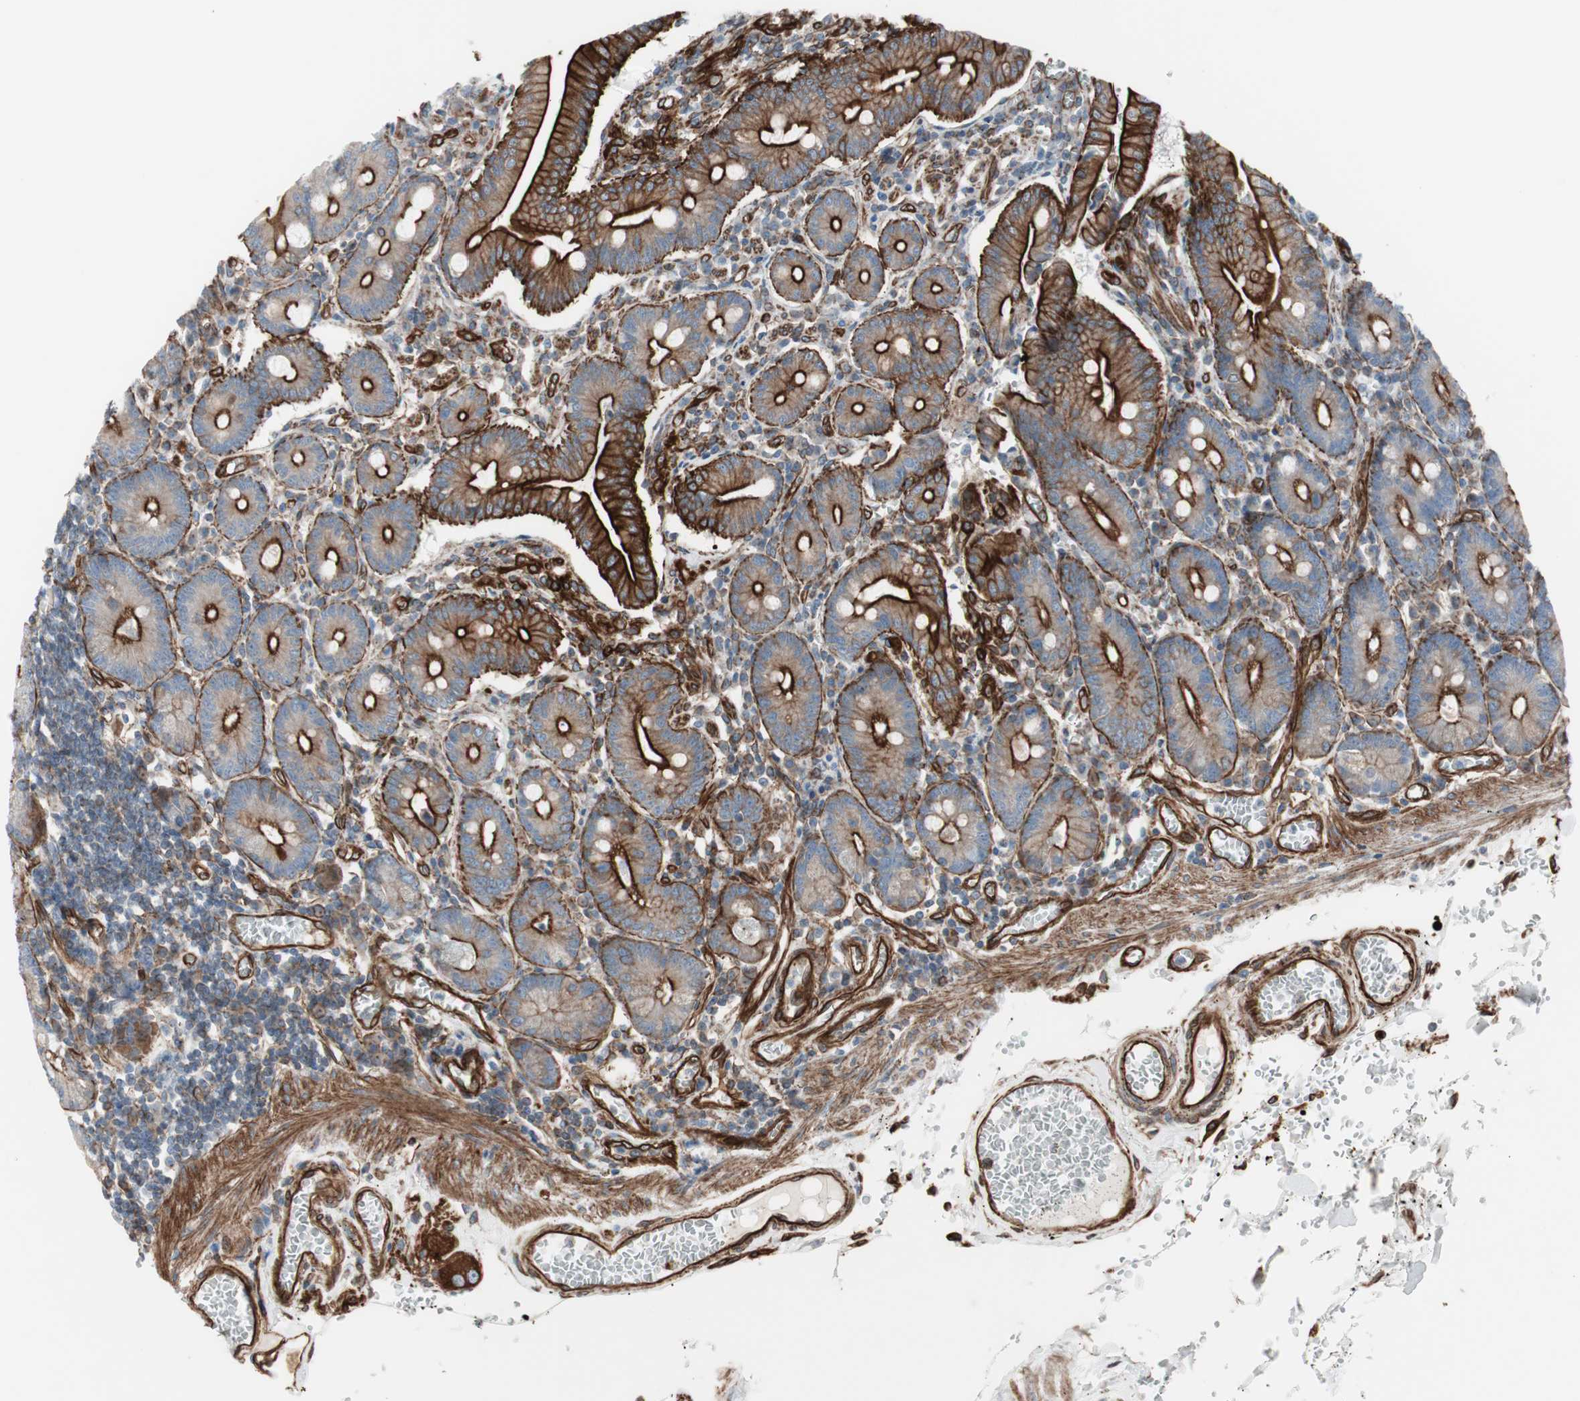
{"staining": {"intensity": "strong", "quantity": ">75%", "location": "cytoplasmic/membranous"}, "tissue": "small intestine", "cell_type": "Glandular cells", "image_type": "normal", "snomed": [{"axis": "morphology", "description": "Normal tissue, NOS"}, {"axis": "topography", "description": "Small intestine"}], "caption": "Immunohistochemical staining of normal human small intestine shows strong cytoplasmic/membranous protein positivity in approximately >75% of glandular cells. The staining is performed using DAB (3,3'-diaminobenzidine) brown chromogen to label protein expression. The nuclei are counter-stained blue using hematoxylin.", "gene": "TCTA", "patient": {"sex": "male", "age": 71}}